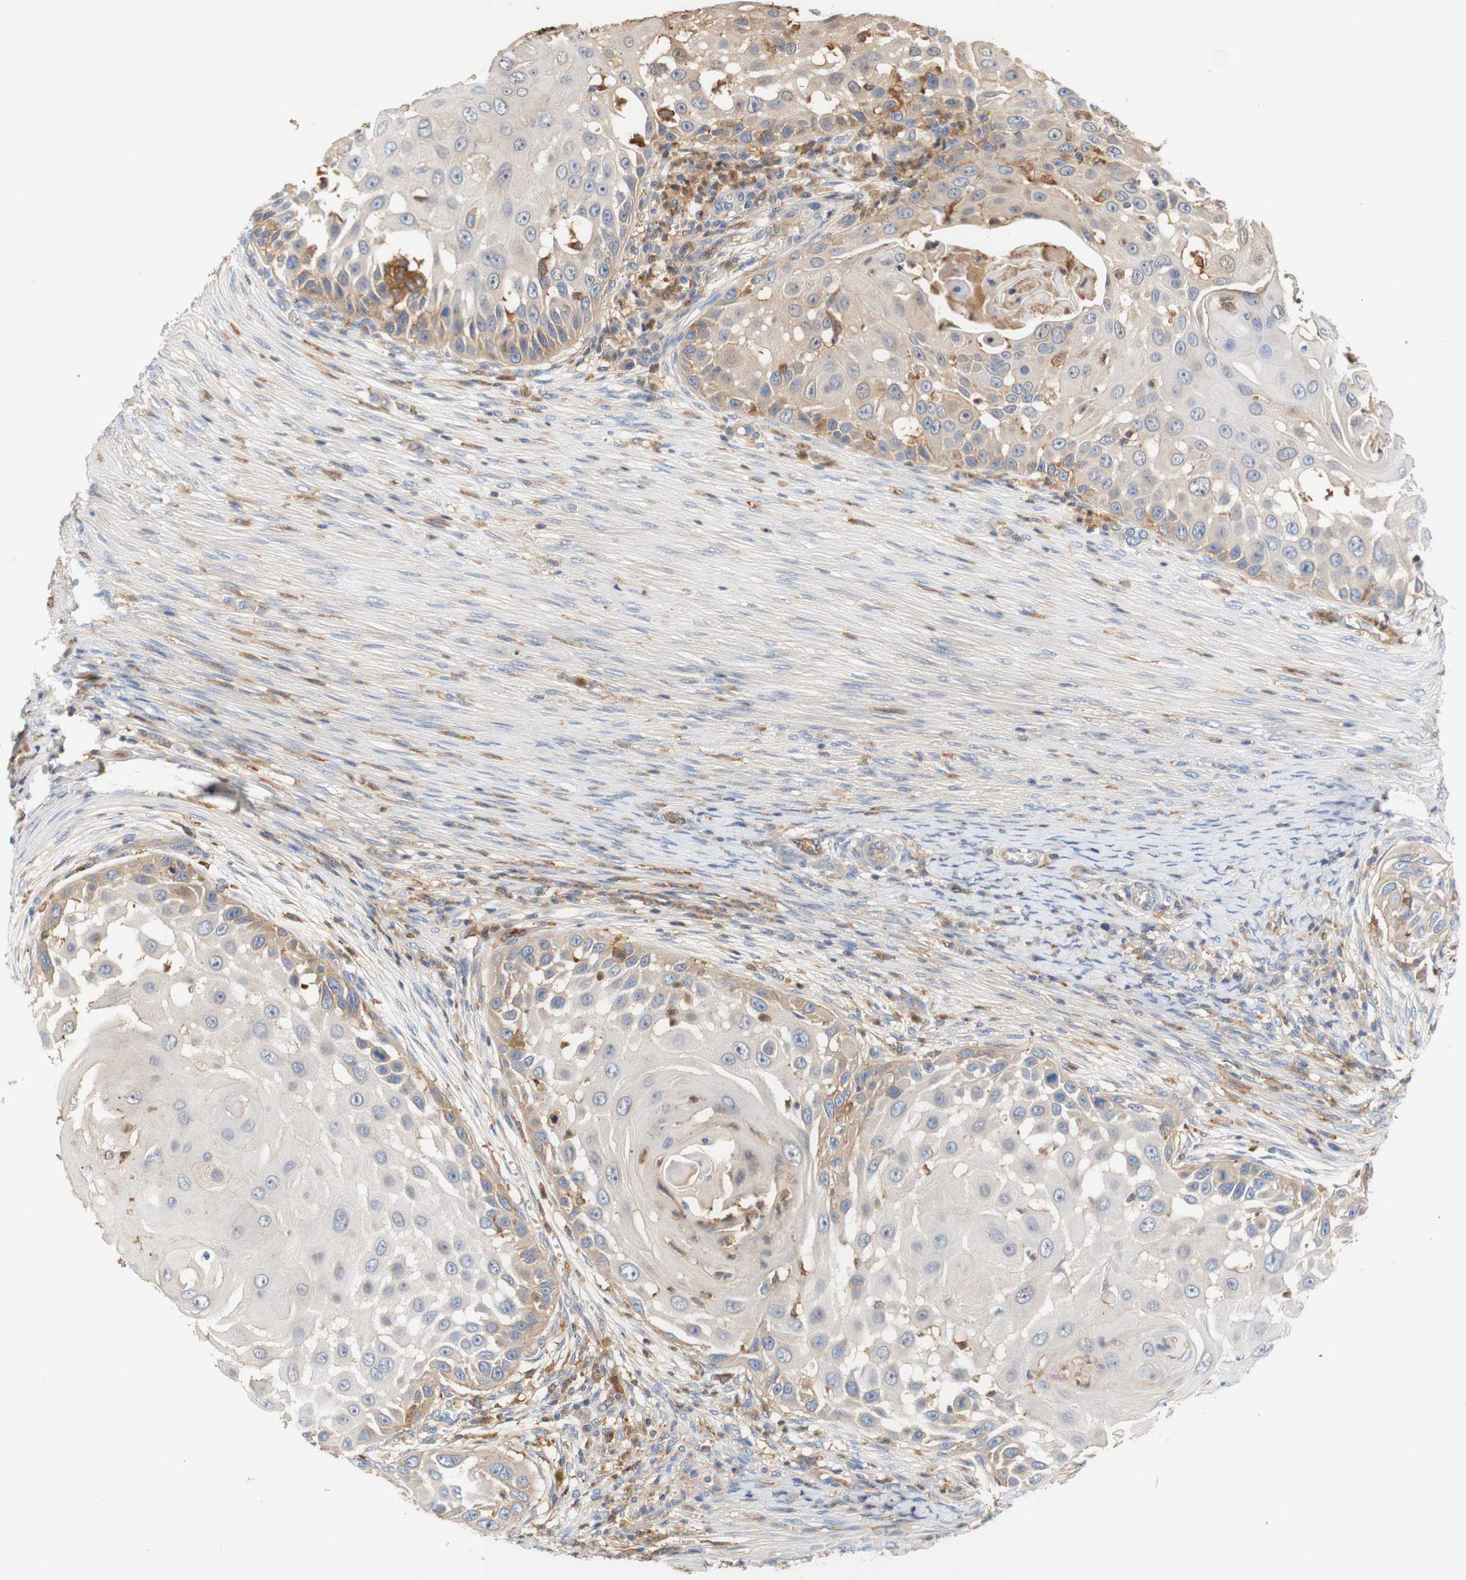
{"staining": {"intensity": "weak", "quantity": "25%-75%", "location": "cytoplasmic/membranous"}, "tissue": "skin cancer", "cell_type": "Tumor cells", "image_type": "cancer", "snomed": [{"axis": "morphology", "description": "Squamous cell carcinoma, NOS"}, {"axis": "topography", "description": "Skin"}], "caption": "Skin squamous cell carcinoma stained with a protein marker displays weak staining in tumor cells.", "gene": "PCDH7", "patient": {"sex": "female", "age": 44}}